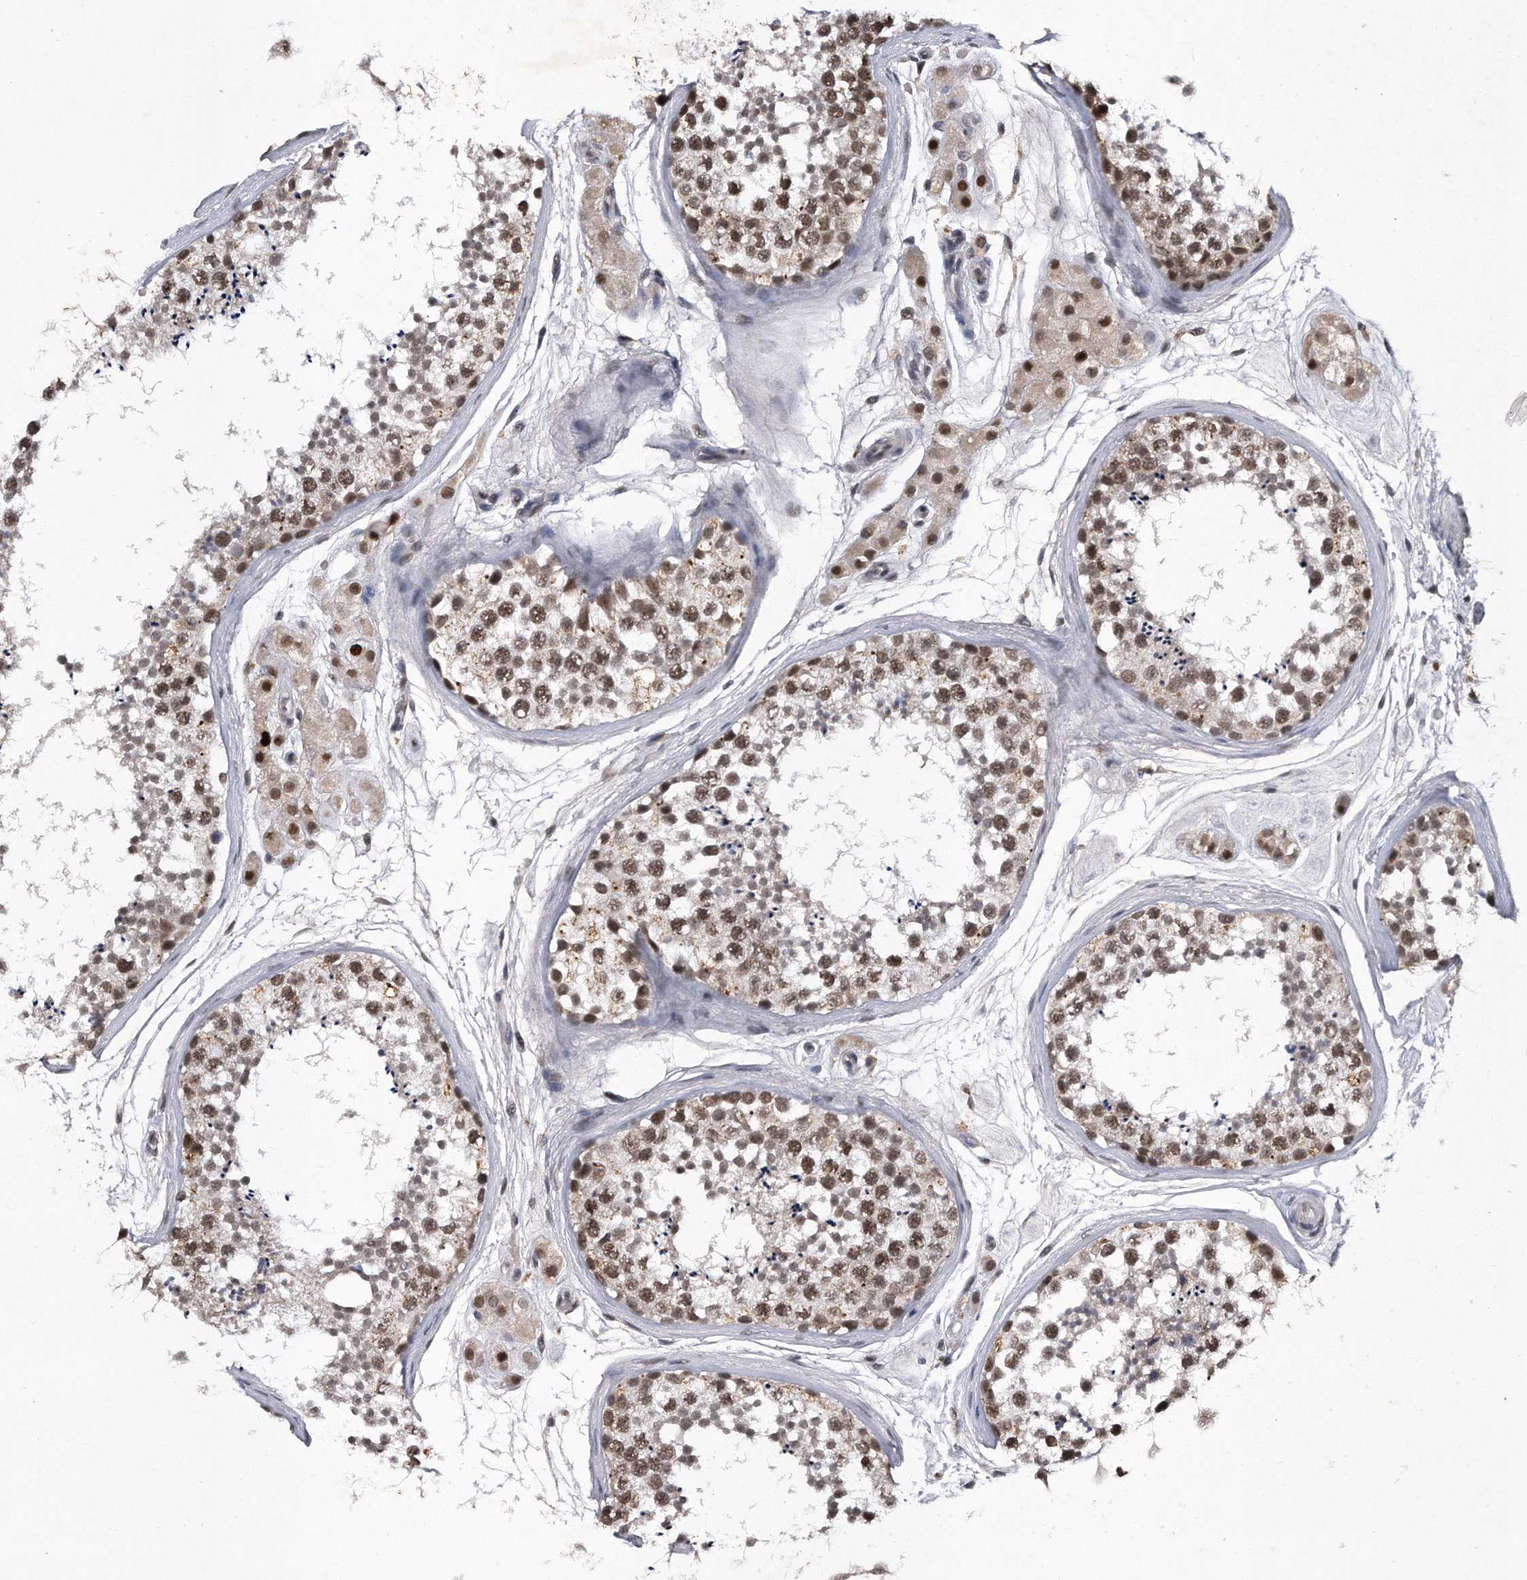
{"staining": {"intensity": "moderate", "quantity": ">75%", "location": "nuclear"}, "tissue": "testis", "cell_type": "Cells in seminiferous ducts", "image_type": "normal", "snomed": [{"axis": "morphology", "description": "Normal tissue, NOS"}, {"axis": "topography", "description": "Testis"}], "caption": "This histopathology image reveals immunohistochemistry staining of unremarkable human testis, with medium moderate nuclear positivity in approximately >75% of cells in seminiferous ducts.", "gene": "VIRMA", "patient": {"sex": "male", "age": 56}}